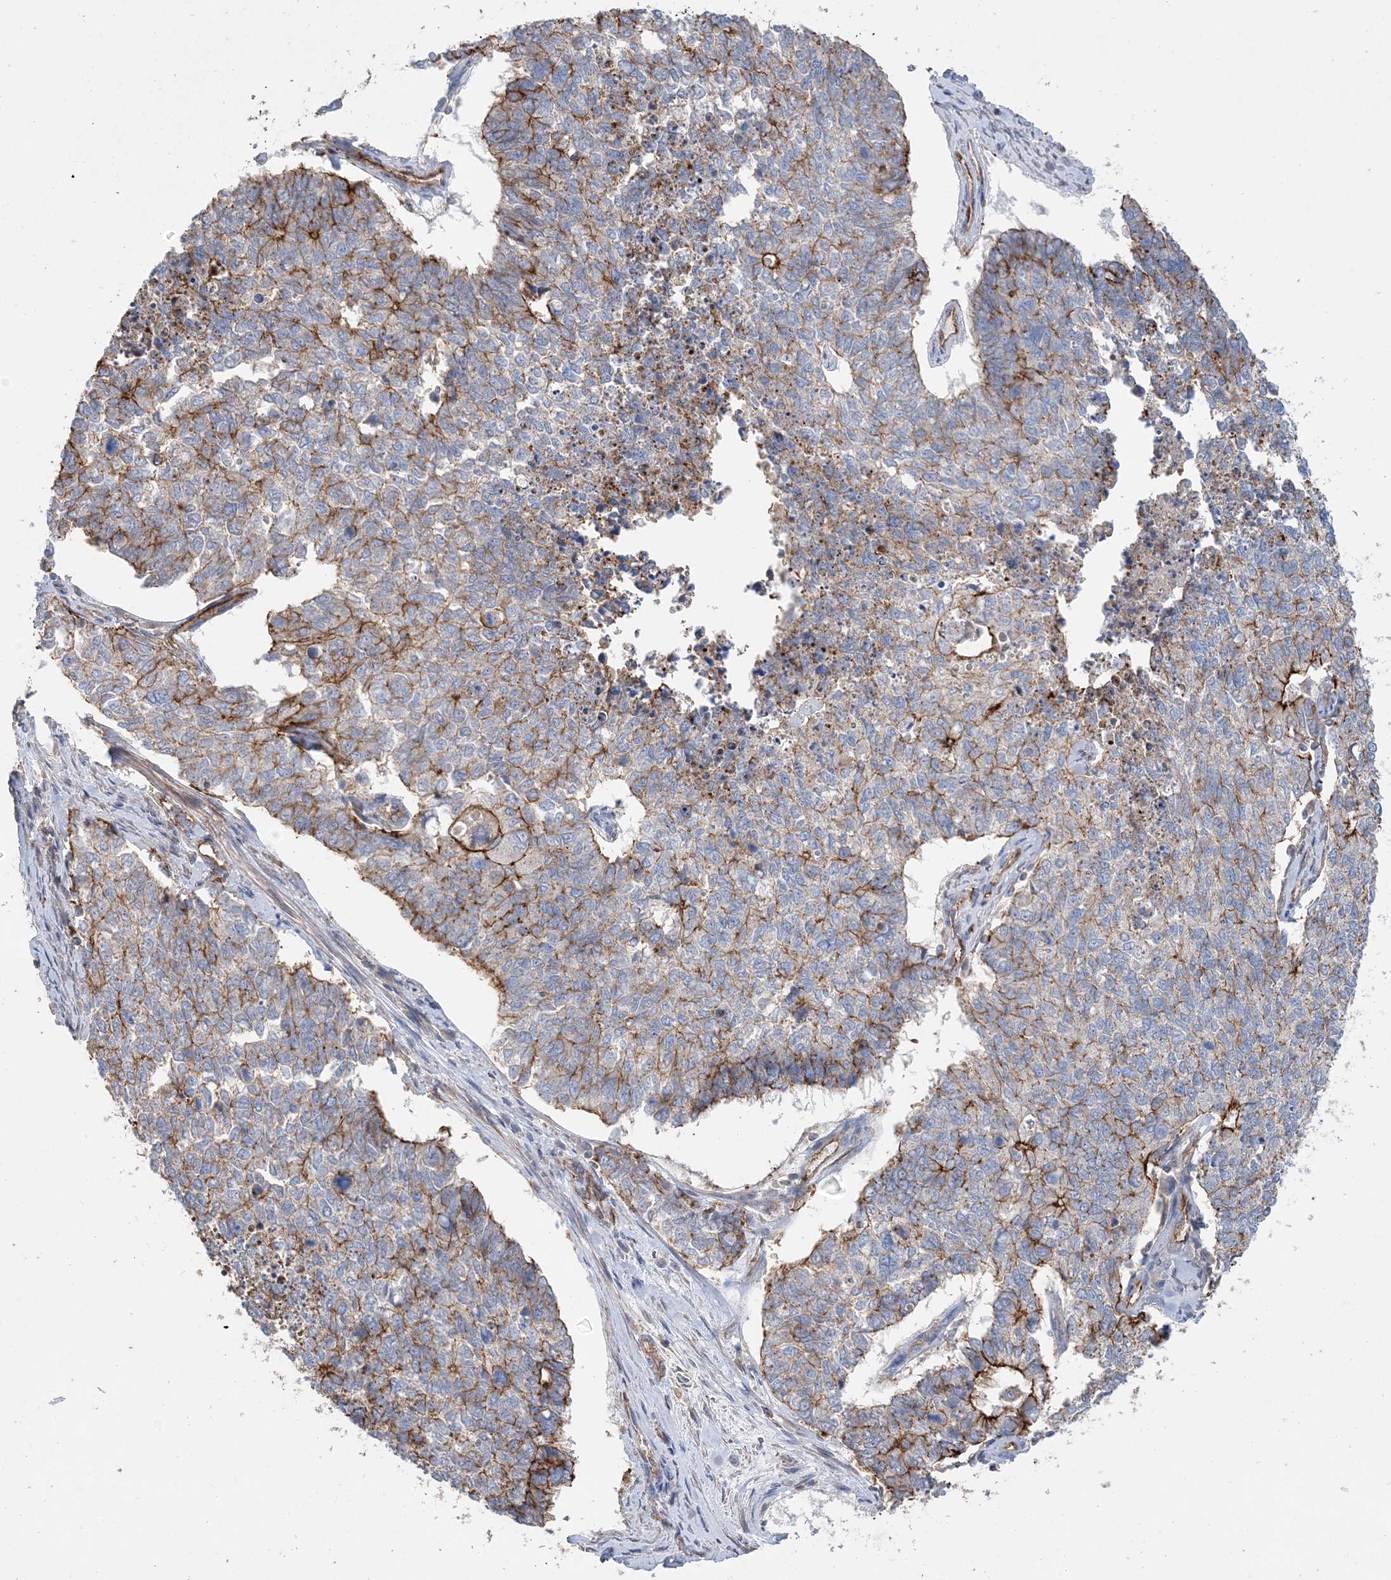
{"staining": {"intensity": "moderate", "quantity": "25%-75%", "location": "cytoplasmic/membranous"}, "tissue": "cervical cancer", "cell_type": "Tumor cells", "image_type": "cancer", "snomed": [{"axis": "morphology", "description": "Squamous cell carcinoma, NOS"}, {"axis": "topography", "description": "Cervix"}], "caption": "Immunohistochemical staining of human cervical cancer (squamous cell carcinoma) shows medium levels of moderate cytoplasmic/membranous protein expression in approximately 25%-75% of tumor cells.", "gene": "PIGC", "patient": {"sex": "female", "age": 63}}